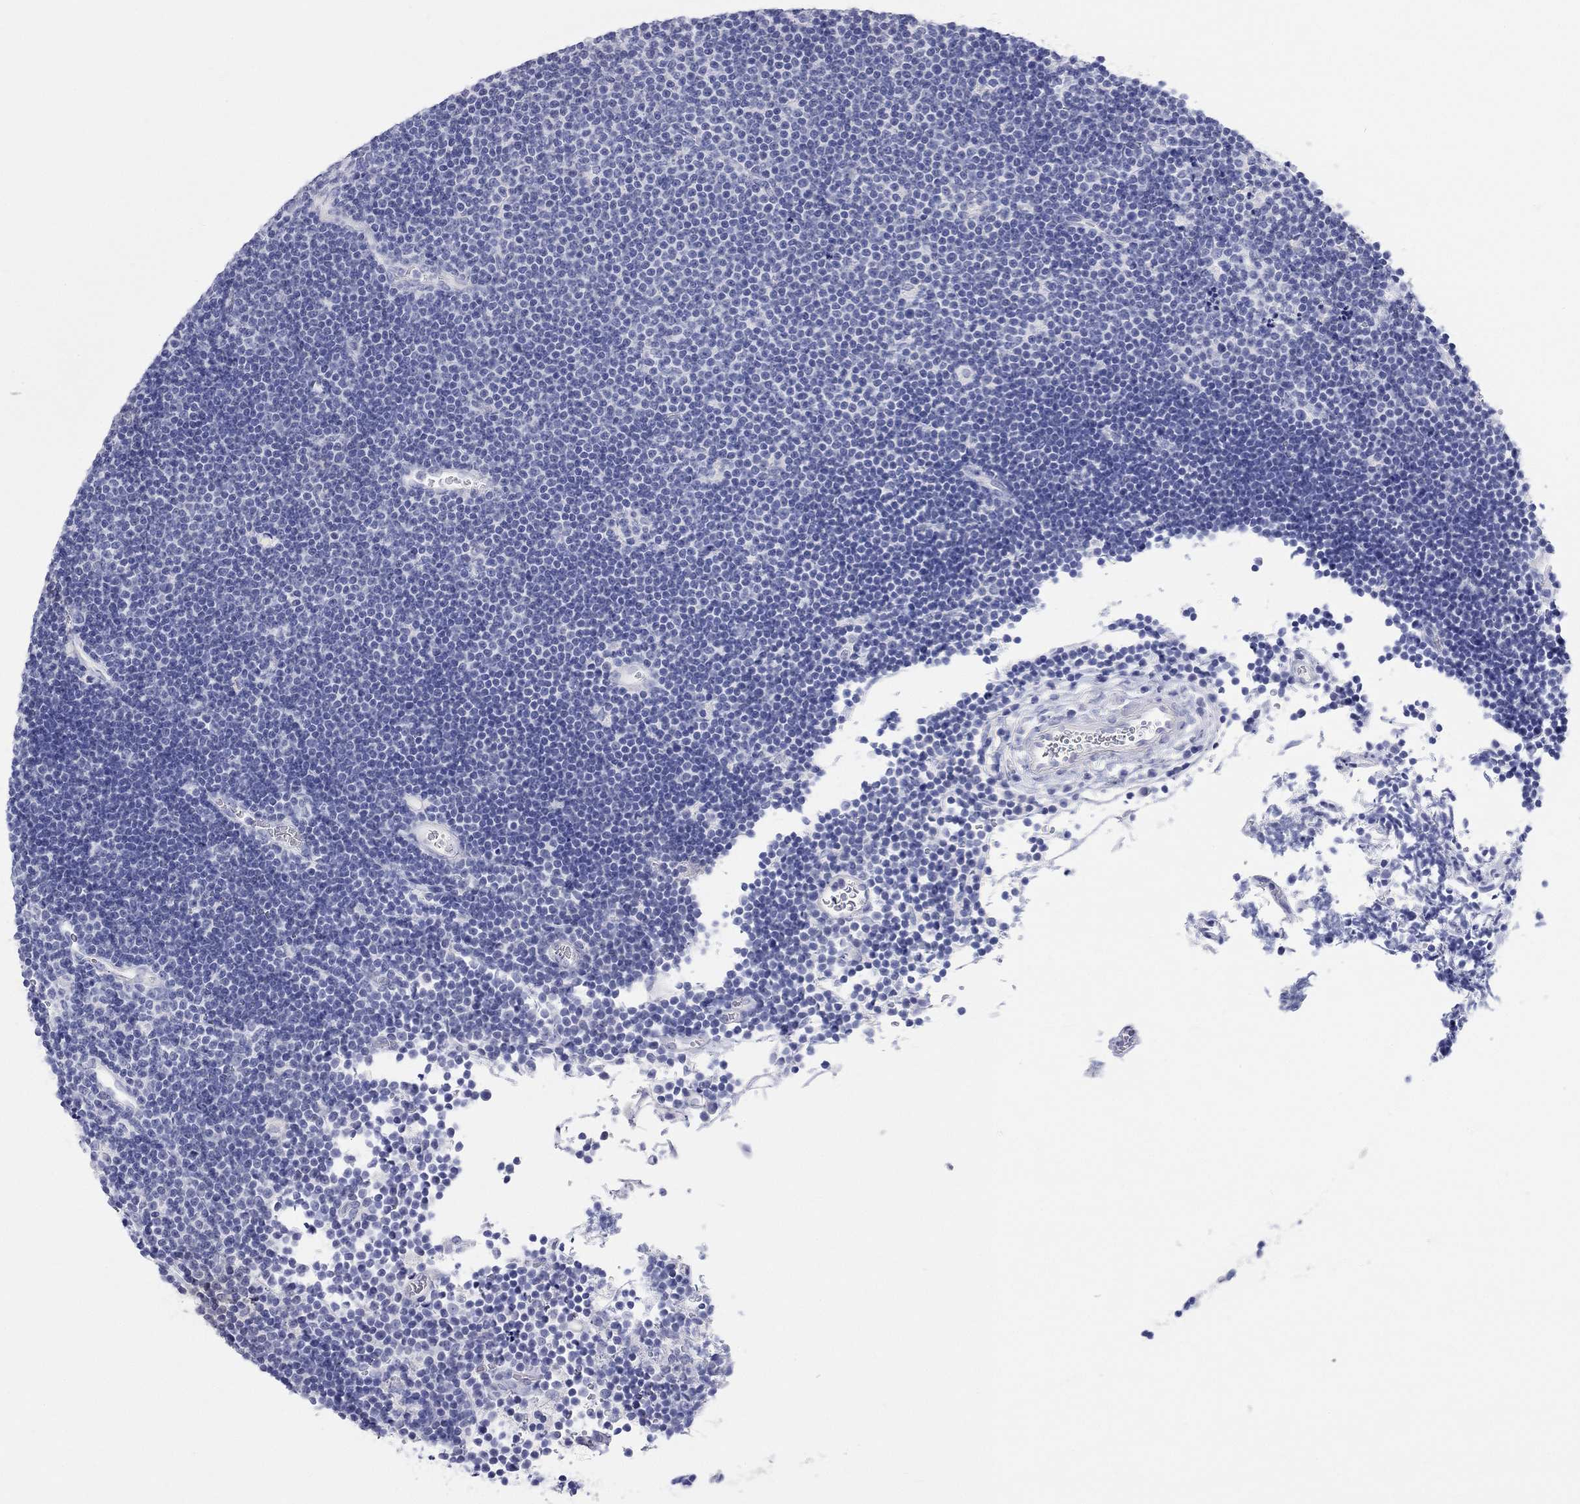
{"staining": {"intensity": "negative", "quantity": "none", "location": "none"}, "tissue": "lymphoma", "cell_type": "Tumor cells", "image_type": "cancer", "snomed": [{"axis": "morphology", "description": "Malignant lymphoma, non-Hodgkin's type, Low grade"}, {"axis": "topography", "description": "Brain"}], "caption": "The histopathology image exhibits no staining of tumor cells in lymphoma.", "gene": "SPATA9", "patient": {"sex": "female", "age": 66}}